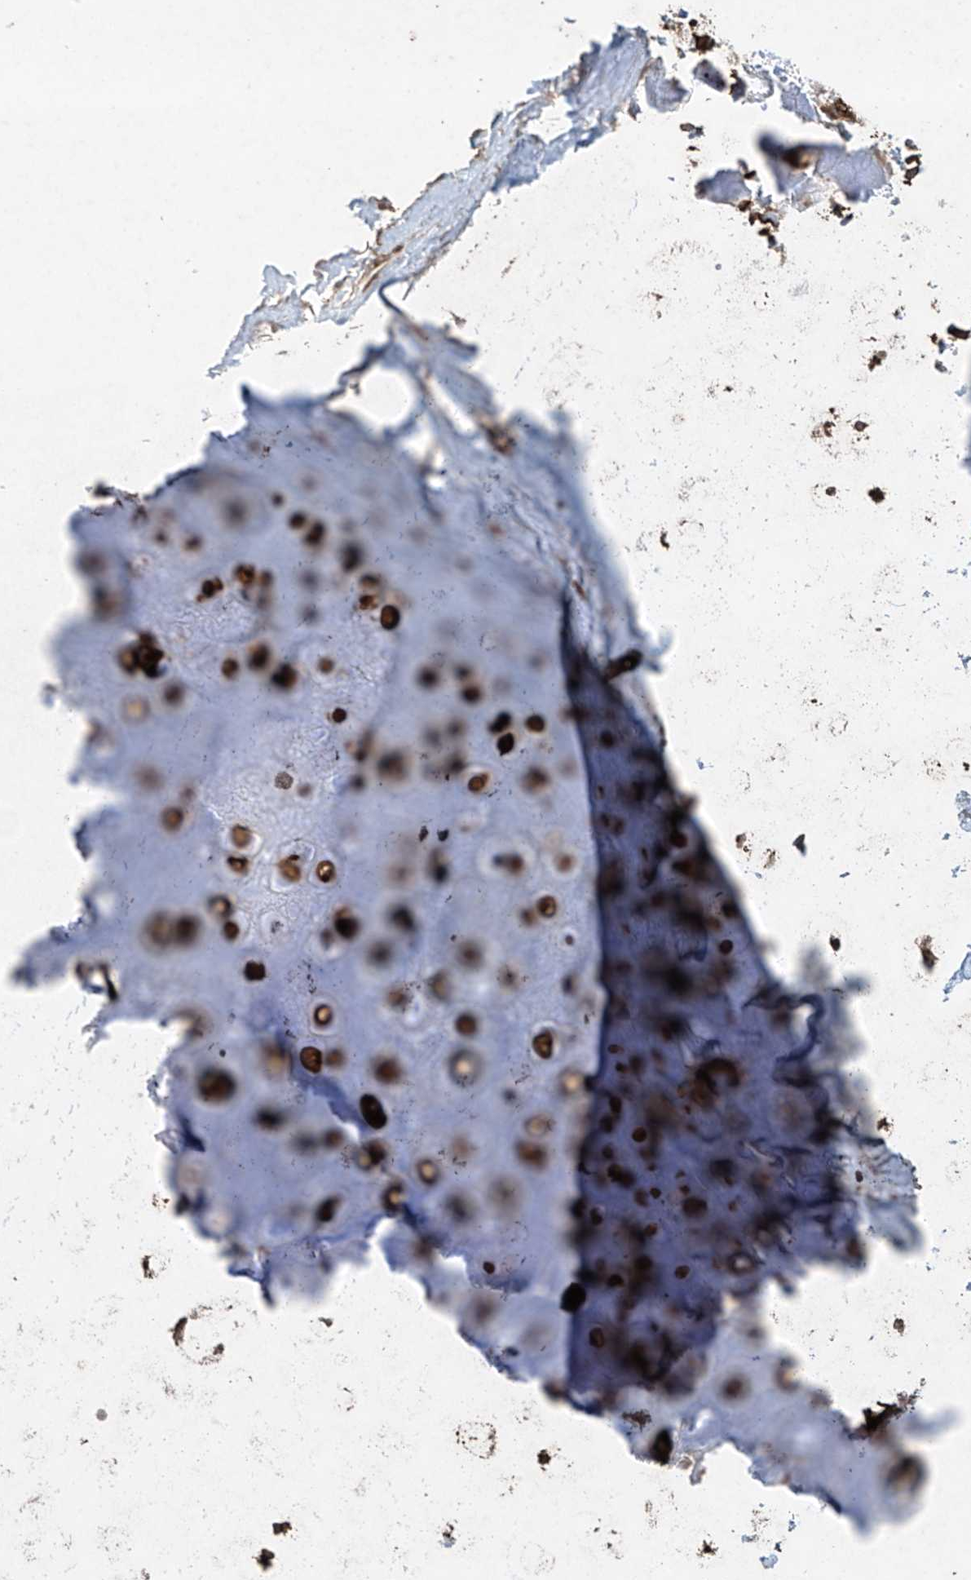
{"staining": {"intensity": "strong", "quantity": ">75%", "location": "cytoplasmic/membranous"}, "tissue": "adipose tissue", "cell_type": "Adipocytes", "image_type": "normal", "snomed": [{"axis": "morphology", "description": "Normal tissue, NOS"}, {"axis": "morphology", "description": "Basal cell carcinoma"}, {"axis": "topography", "description": "Skin"}], "caption": "Protein analysis of unremarkable adipose tissue shows strong cytoplasmic/membranous staining in about >75% of adipocytes.", "gene": "PGPEP1", "patient": {"sex": "female", "age": 89}}